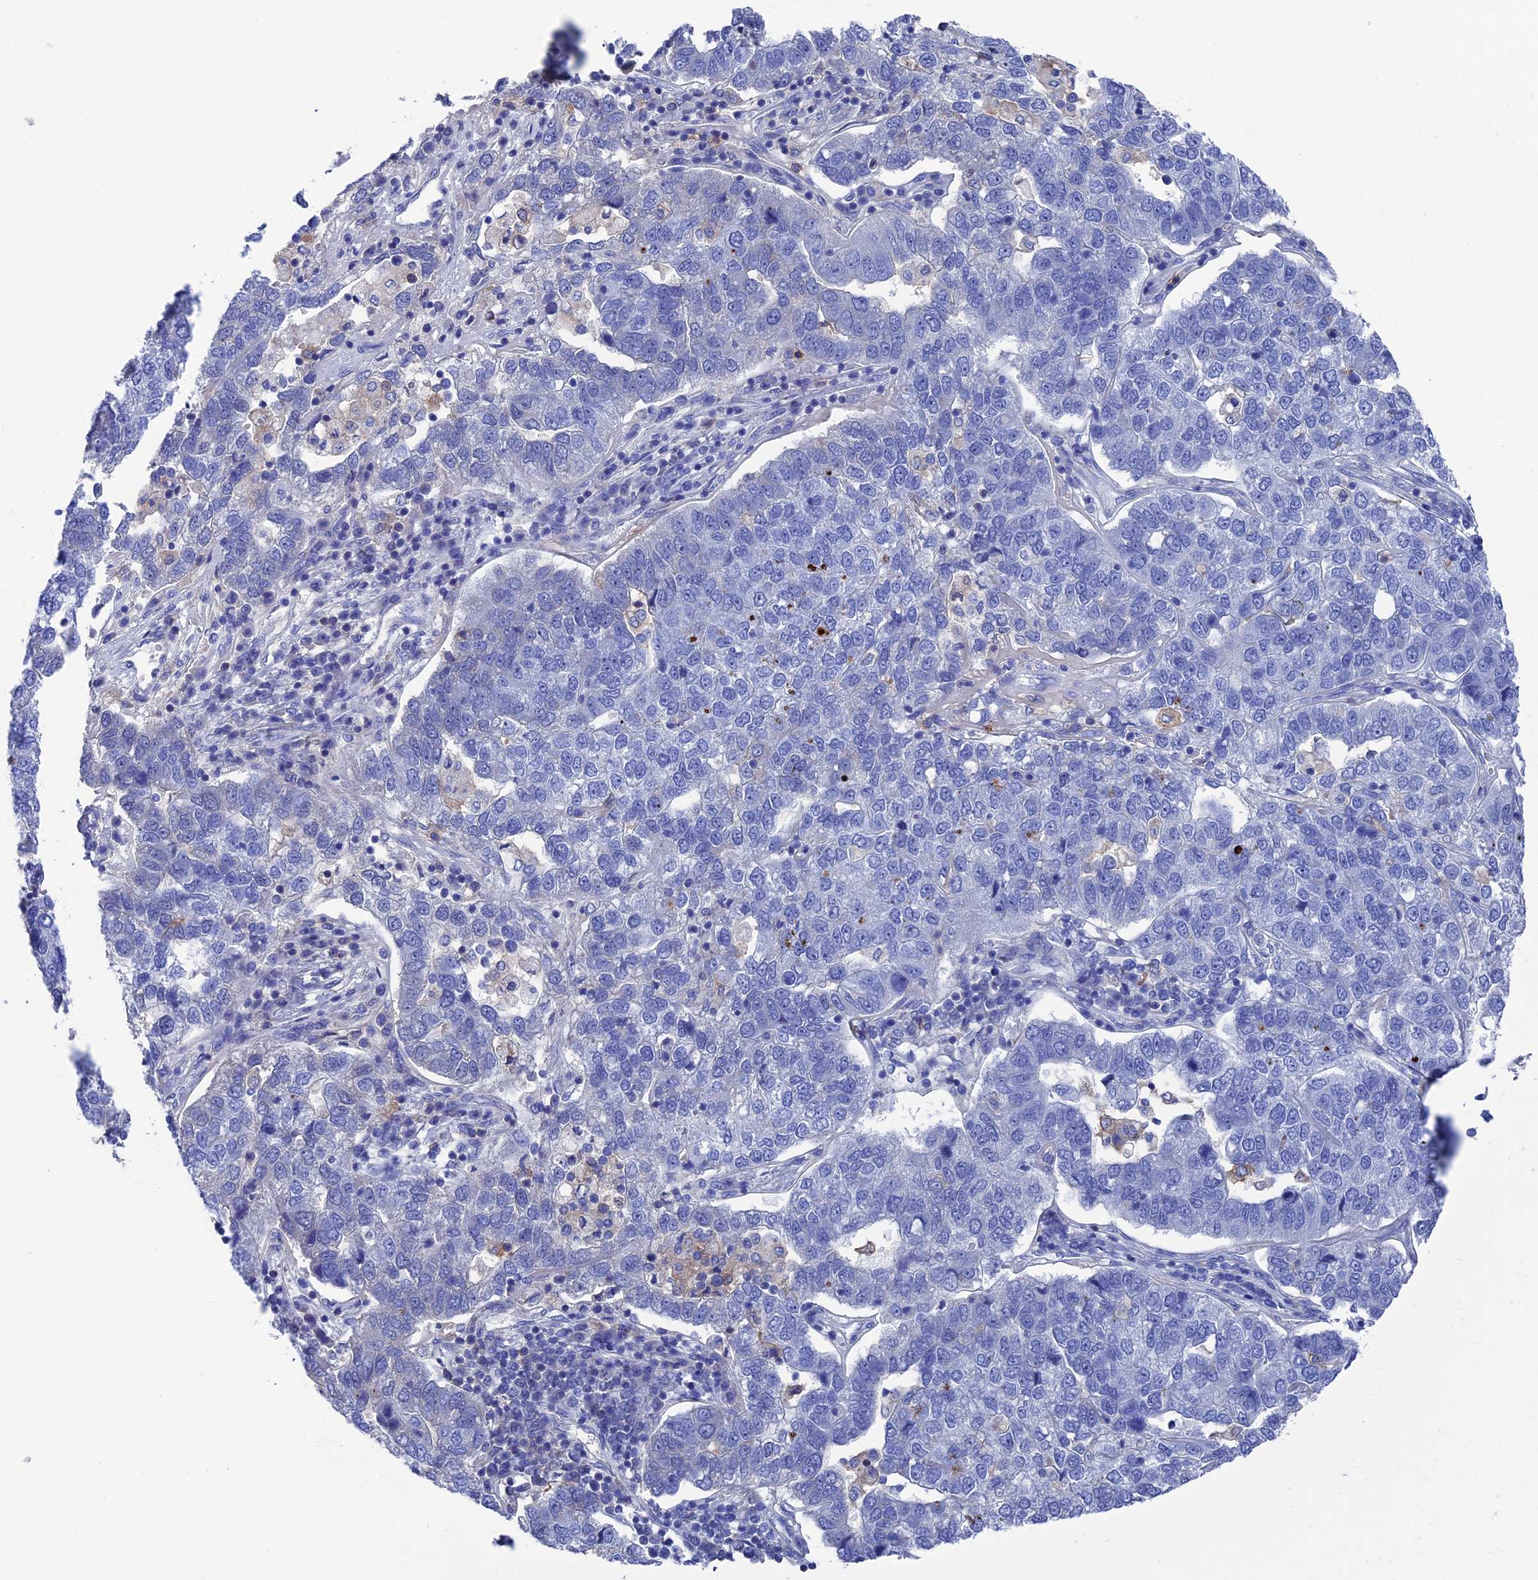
{"staining": {"intensity": "negative", "quantity": "none", "location": "none"}, "tissue": "pancreatic cancer", "cell_type": "Tumor cells", "image_type": "cancer", "snomed": [{"axis": "morphology", "description": "Adenocarcinoma, NOS"}, {"axis": "topography", "description": "Pancreas"}], "caption": "Tumor cells are negative for protein expression in human adenocarcinoma (pancreatic).", "gene": "TYROBP", "patient": {"sex": "female", "age": 61}}